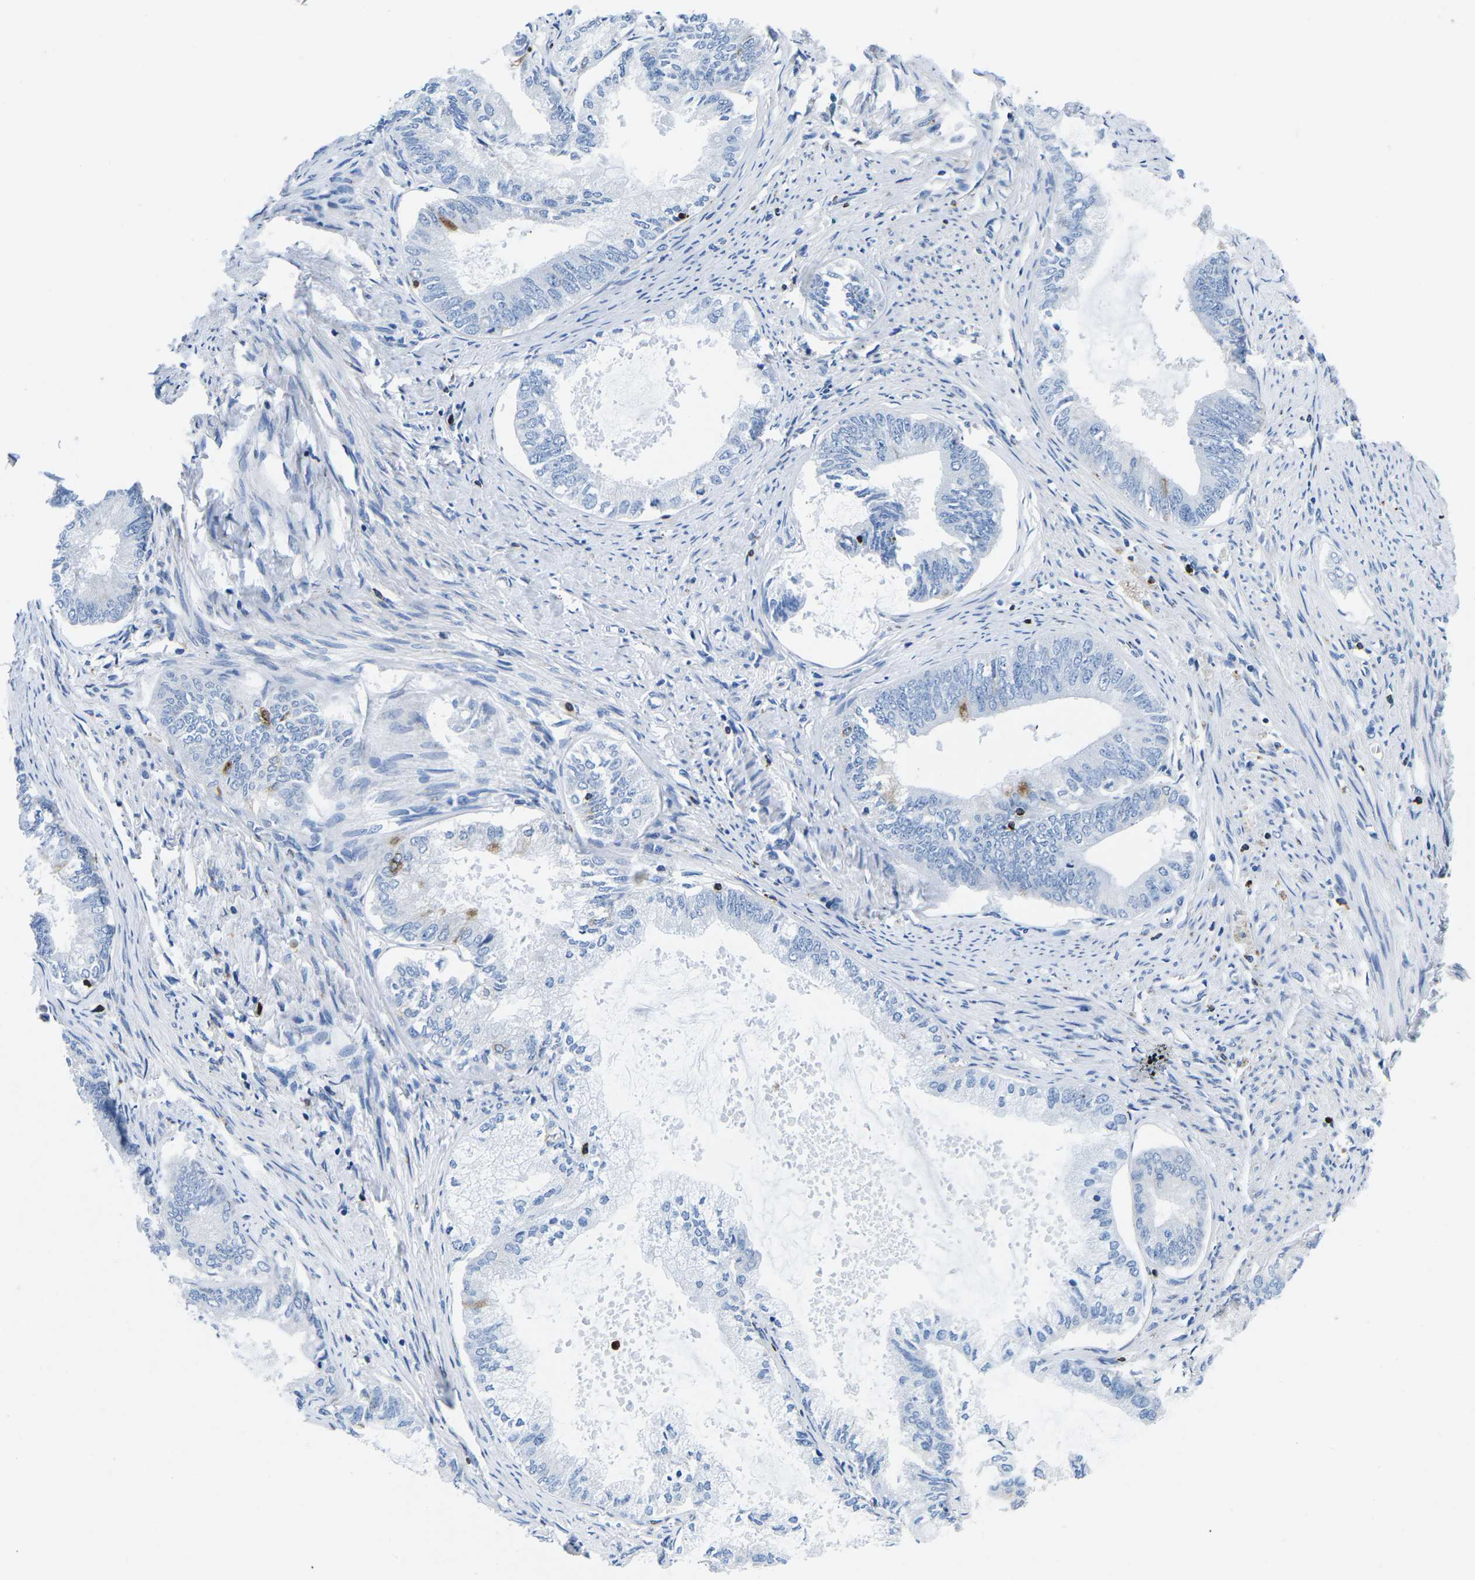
{"staining": {"intensity": "negative", "quantity": "none", "location": "none"}, "tissue": "endometrial cancer", "cell_type": "Tumor cells", "image_type": "cancer", "snomed": [{"axis": "morphology", "description": "Adenocarcinoma, NOS"}, {"axis": "topography", "description": "Endometrium"}], "caption": "This is an immunohistochemistry photomicrograph of endometrial cancer (adenocarcinoma). There is no expression in tumor cells.", "gene": "CTSW", "patient": {"sex": "female", "age": 86}}